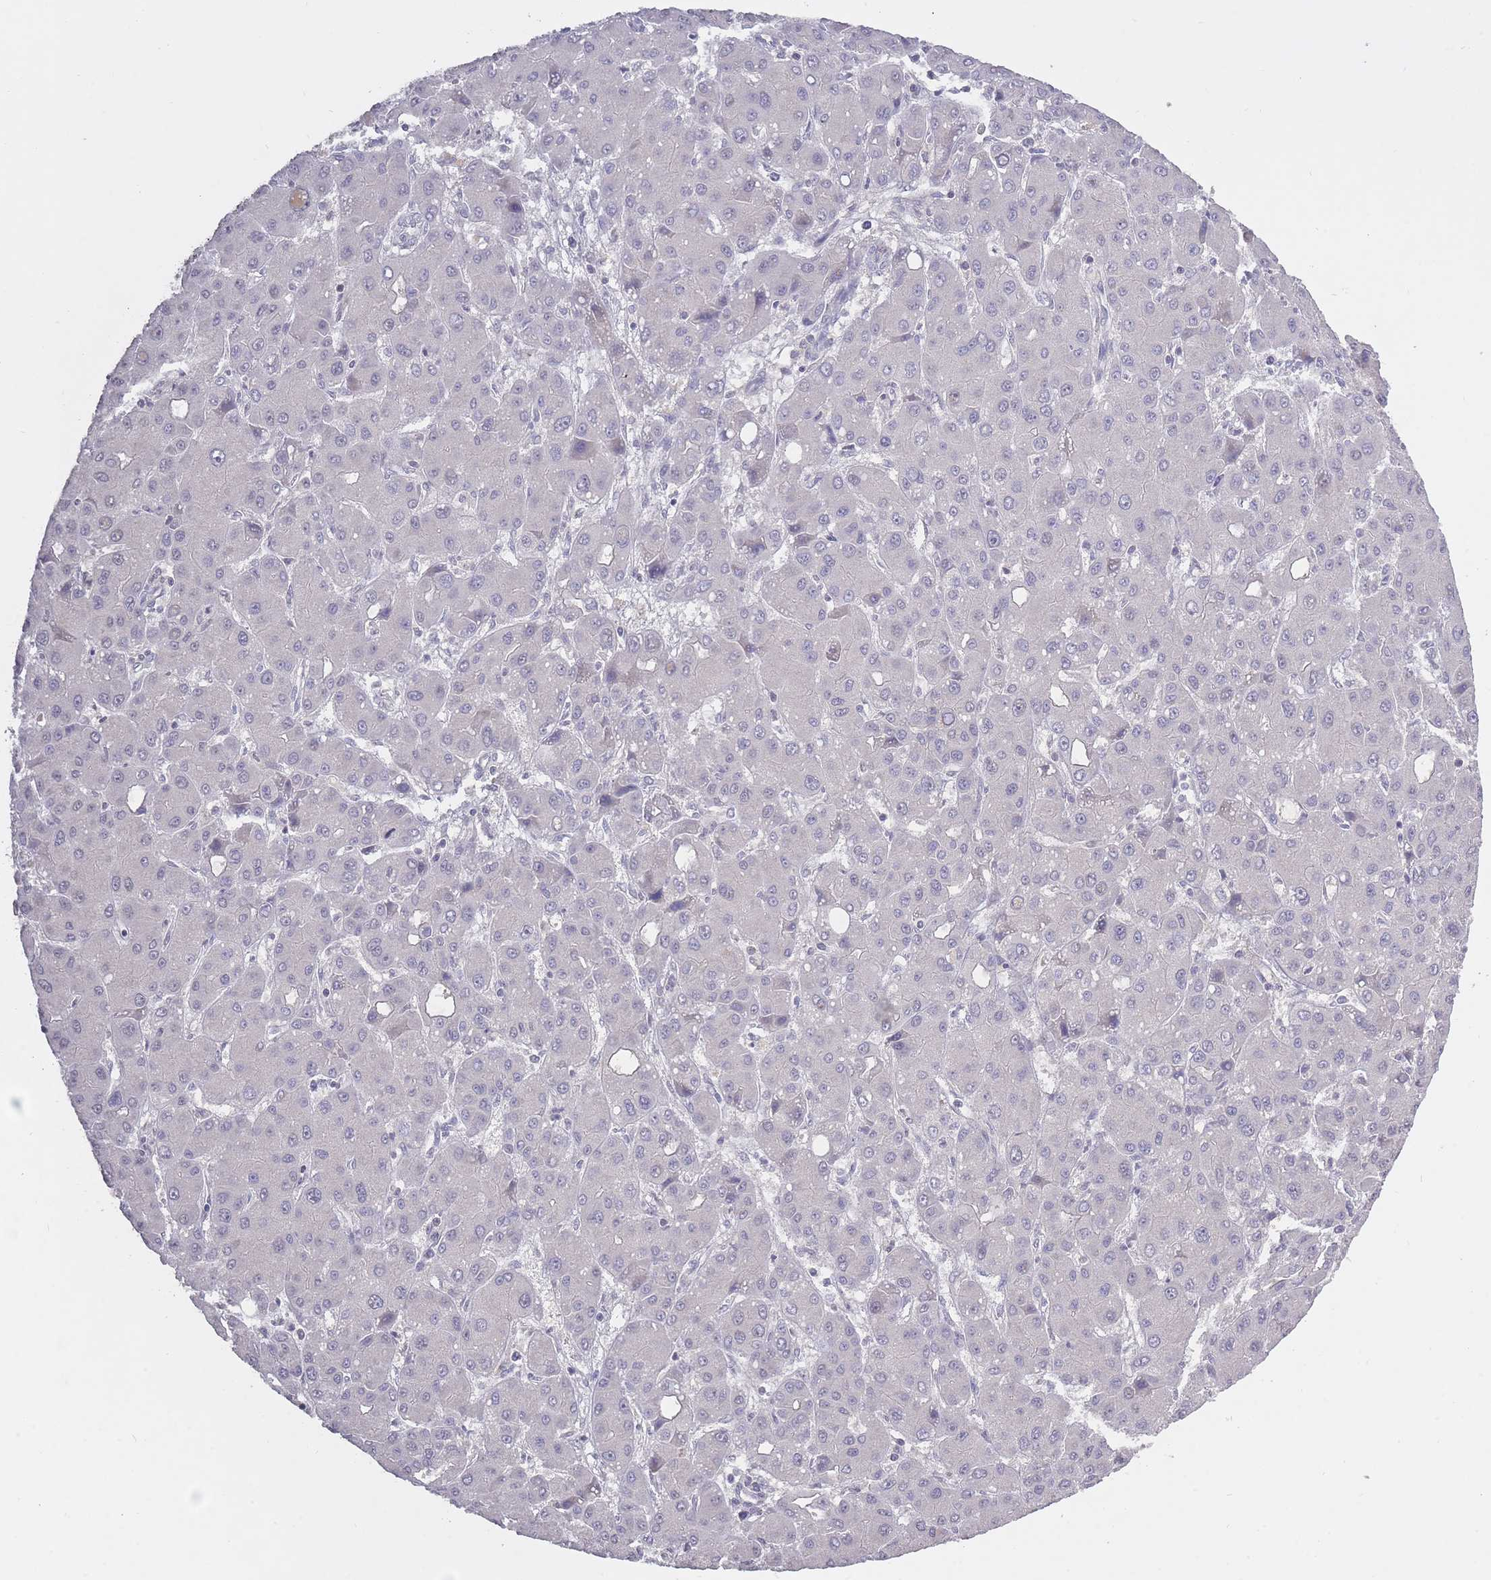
{"staining": {"intensity": "negative", "quantity": "none", "location": "none"}, "tissue": "liver cancer", "cell_type": "Tumor cells", "image_type": "cancer", "snomed": [{"axis": "morphology", "description": "Carcinoma, Hepatocellular, NOS"}, {"axis": "topography", "description": "Liver"}], "caption": "Histopathology image shows no protein staining in tumor cells of hepatocellular carcinoma (liver) tissue. The staining was performed using DAB (3,3'-diaminobenzidine) to visualize the protein expression in brown, while the nuclei were stained in blue with hematoxylin (Magnification: 20x).", "gene": "ADCYAP1R1", "patient": {"sex": "male", "age": 55}}